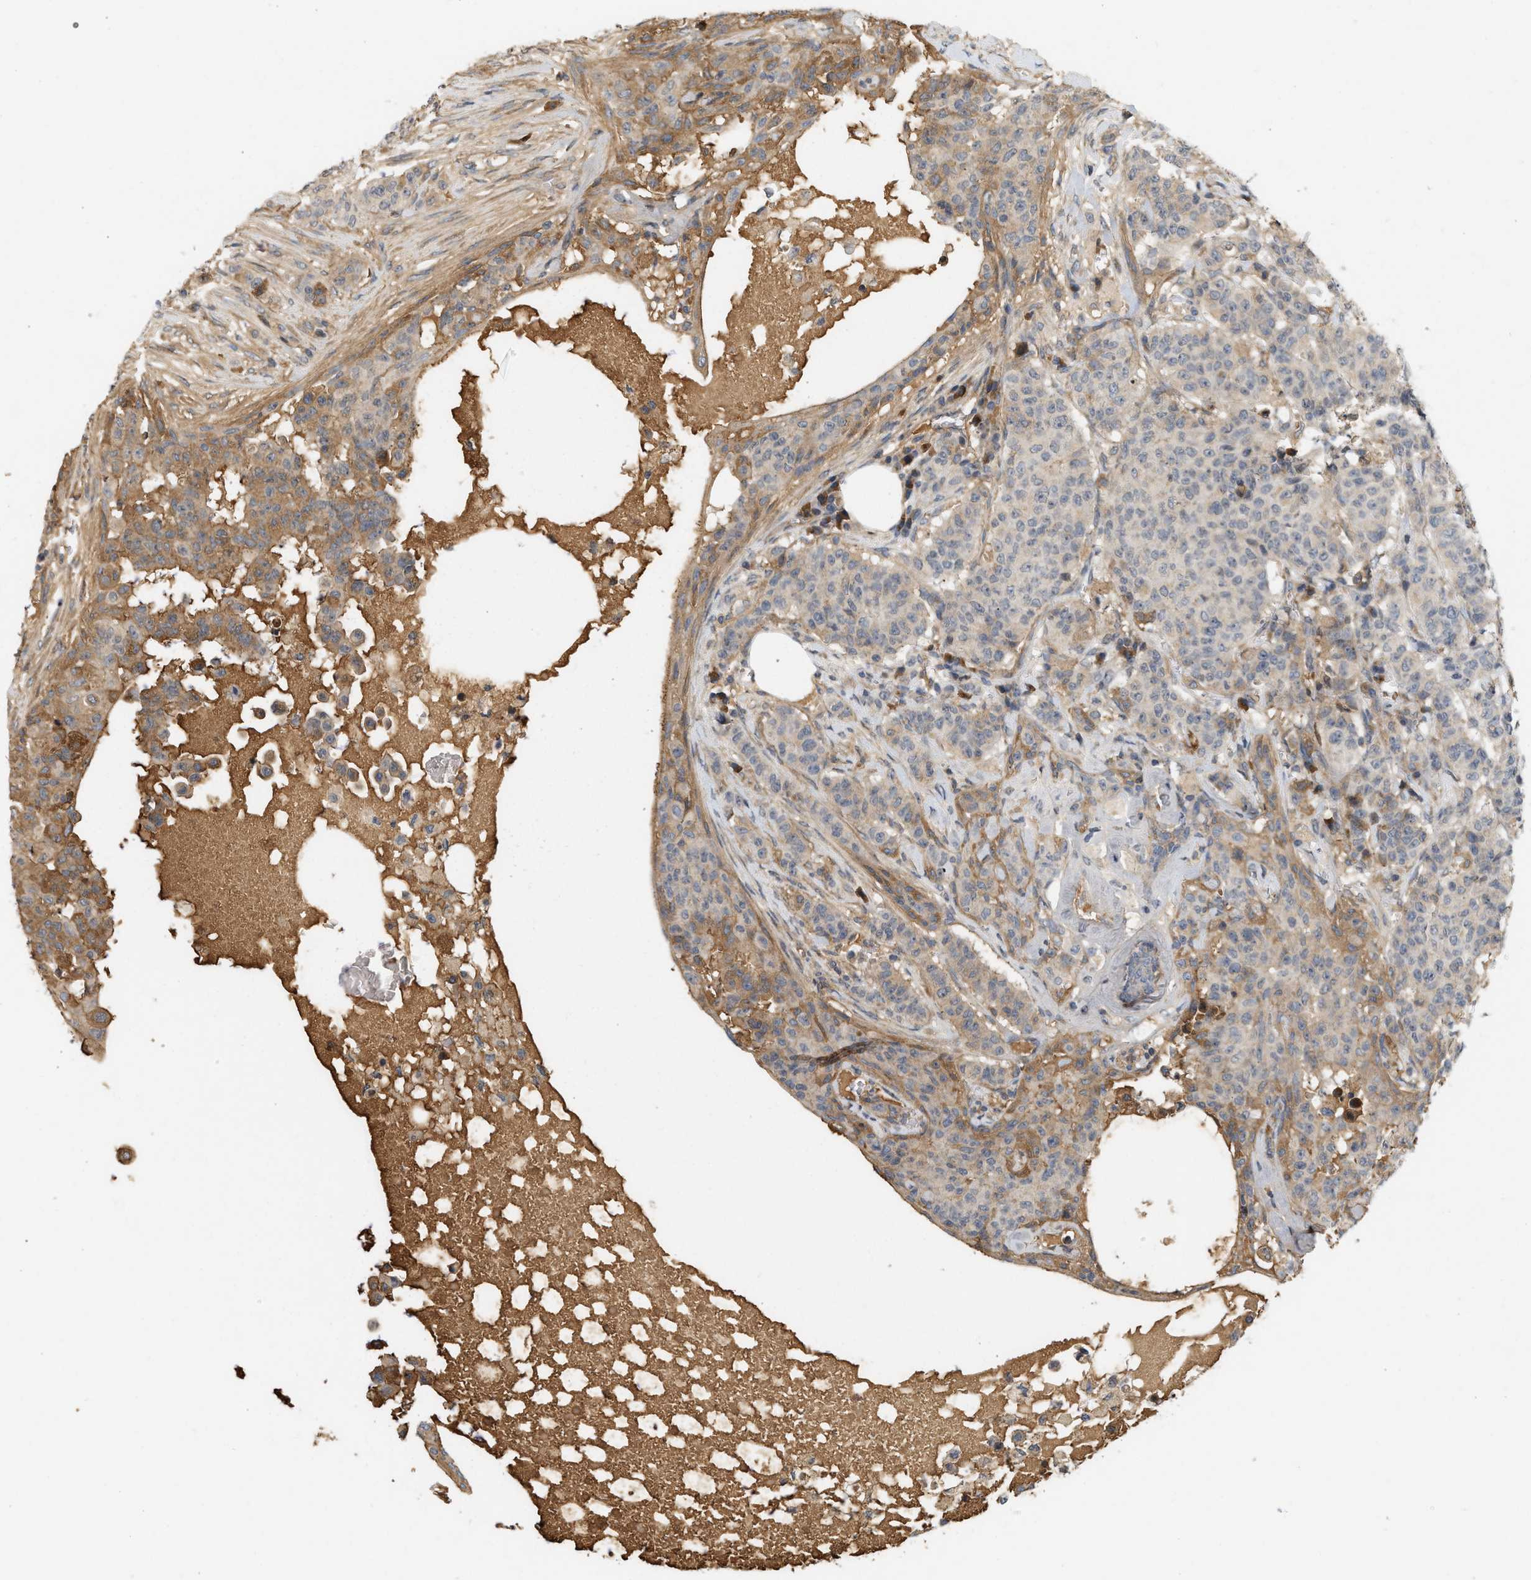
{"staining": {"intensity": "moderate", "quantity": ">75%", "location": "cytoplasmic/membranous"}, "tissue": "breast cancer", "cell_type": "Tumor cells", "image_type": "cancer", "snomed": [{"axis": "morphology", "description": "Normal tissue, NOS"}, {"axis": "morphology", "description": "Duct carcinoma"}, {"axis": "topography", "description": "Breast"}], "caption": "Brown immunohistochemical staining in breast infiltrating ductal carcinoma exhibits moderate cytoplasmic/membranous staining in approximately >75% of tumor cells.", "gene": "F8", "patient": {"sex": "female", "age": 40}}